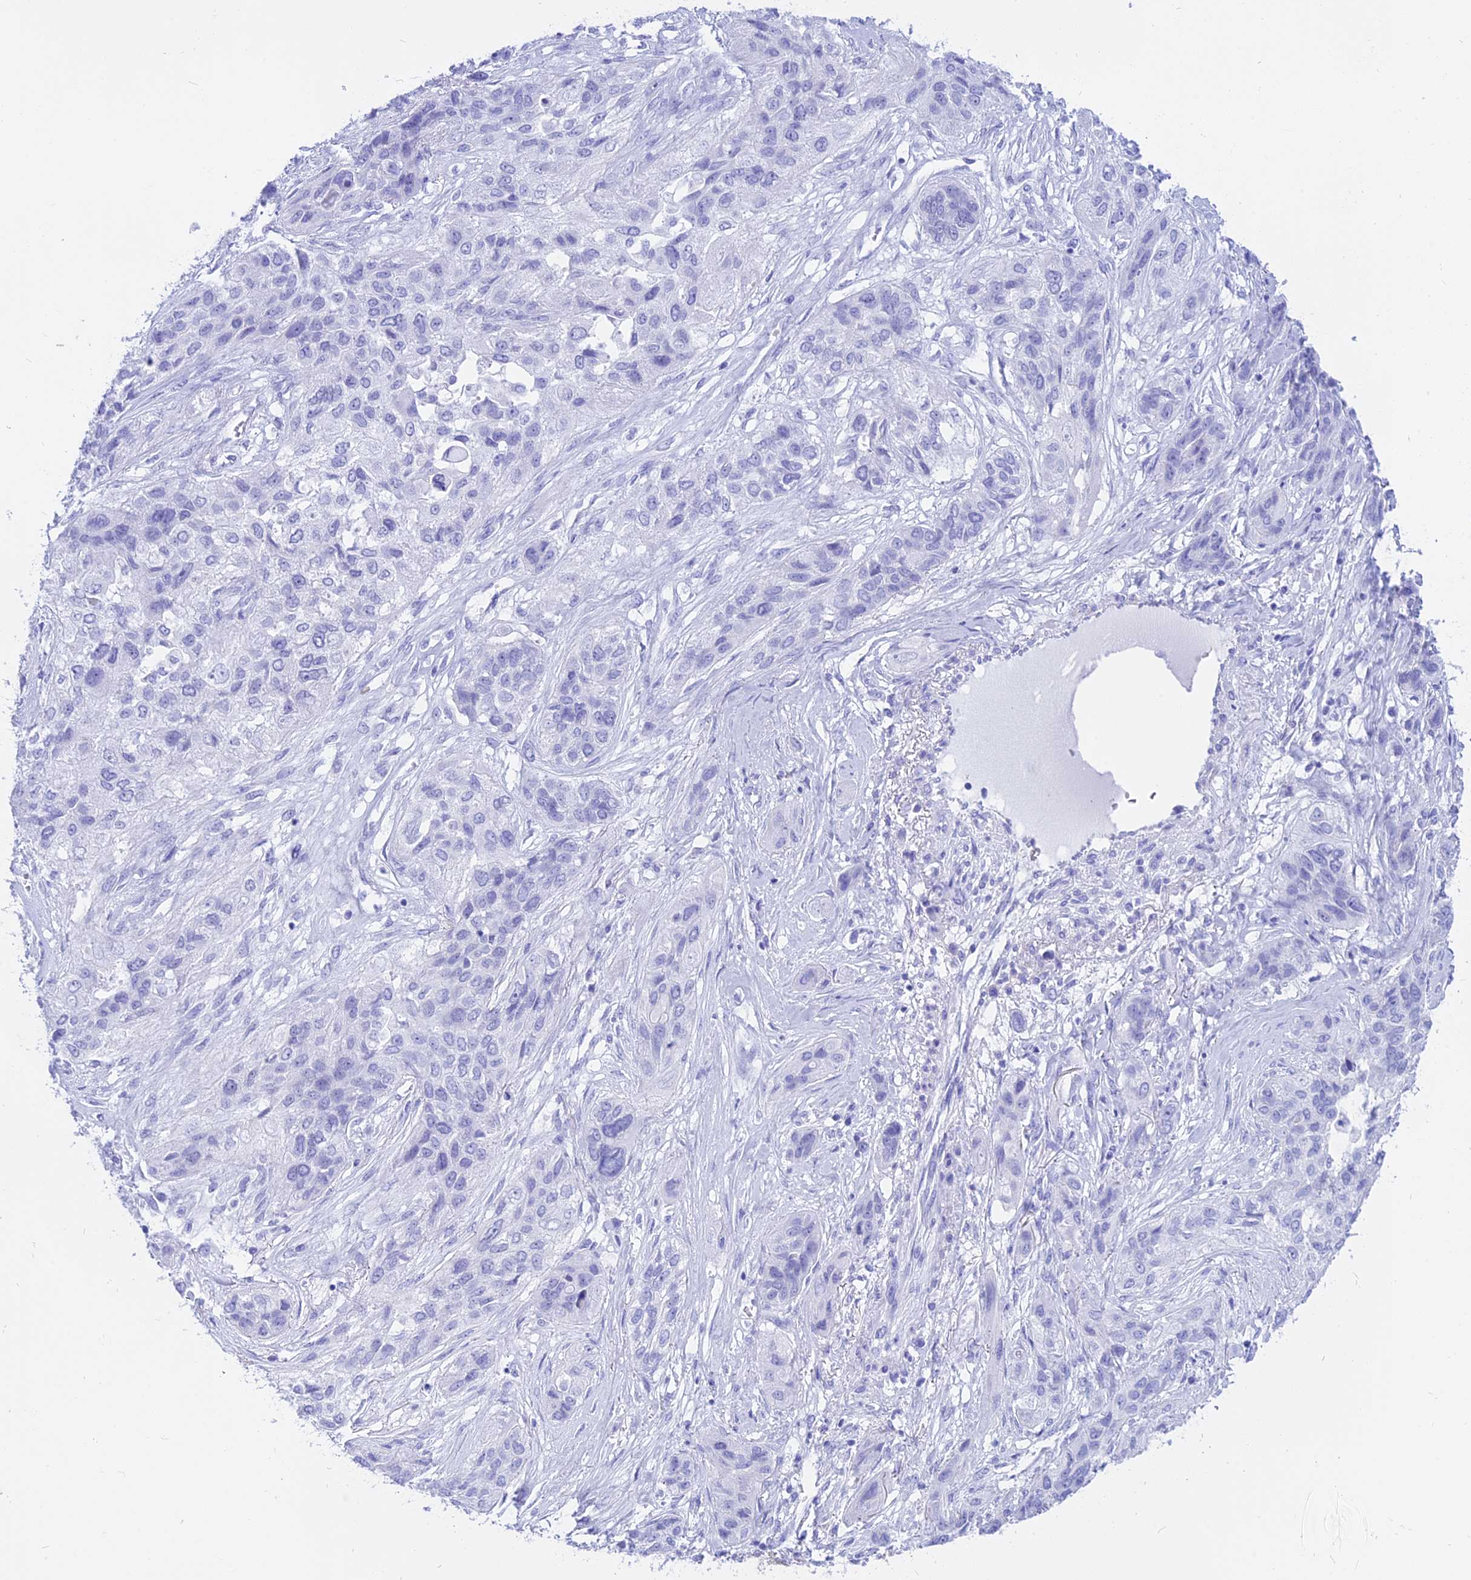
{"staining": {"intensity": "negative", "quantity": "none", "location": "none"}, "tissue": "lung cancer", "cell_type": "Tumor cells", "image_type": "cancer", "snomed": [{"axis": "morphology", "description": "Squamous cell carcinoma, NOS"}, {"axis": "topography", "description": "Lung"}], "caption": "There is no significant positivity in tumor cells of lung squamous cell carcinoma.", "gene": "ISCA1", "patient": {"sex": "female", "age": 70}}